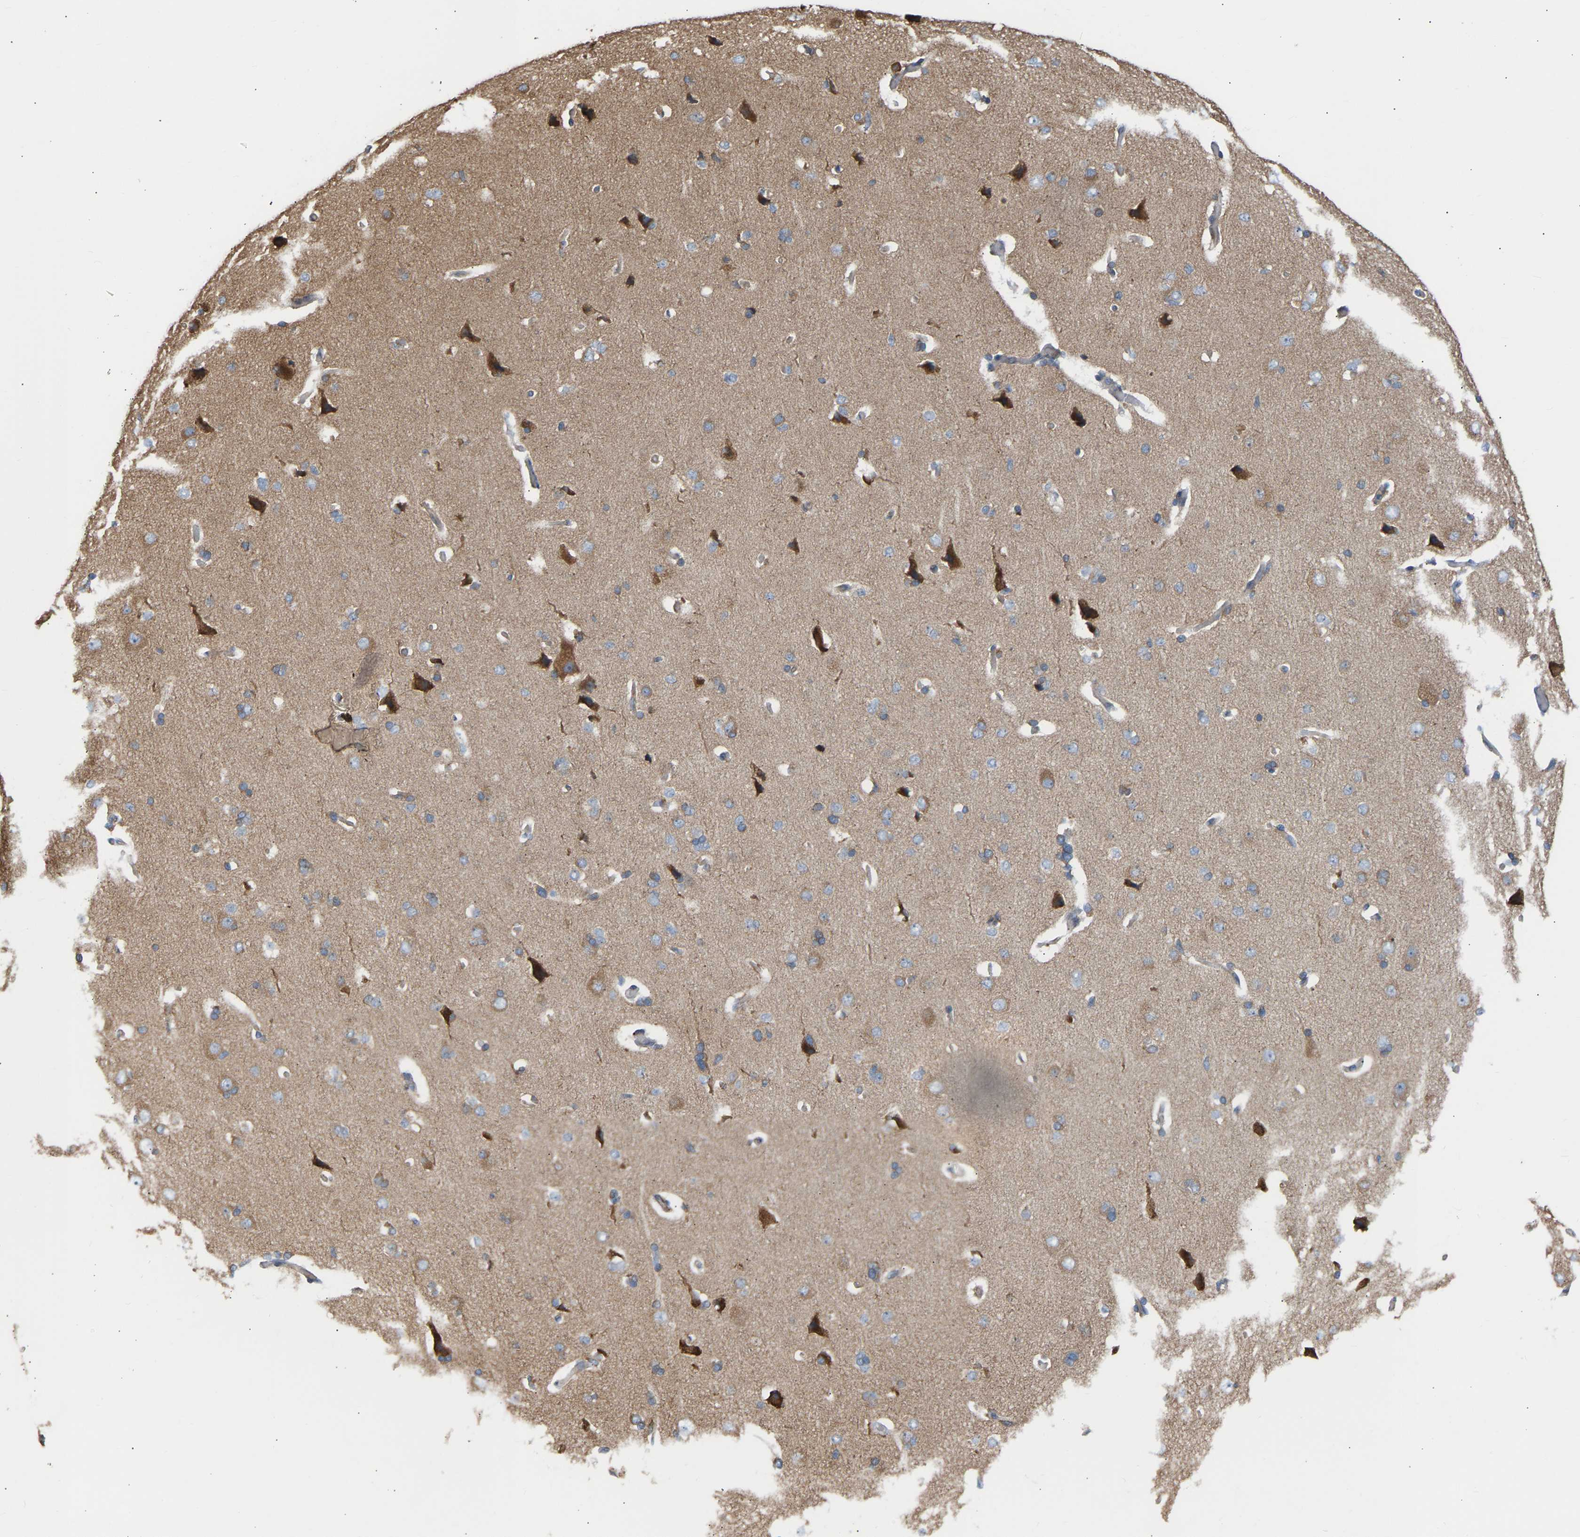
{"staining": {"intensity": "moderate", "quantity": "<25%", "location": "cytoplasmic/membranous"}, "tissue": "cerebral cortex", "cell_type": "Endothelial cells", "image_type": "normal", "snomed": [{"axis": "morphology", "description": "Normal tissue, NOS"}, {"axis": "topography", "description": "Cerebral cortex"}], "caption": "Immunohistochemical staining of benign human cerebral cortex demonstrates <25% levels of moderate cytoplasmic/membranous protein positivity in about <25% of endothelial cells.", "gene": "GCN1", "patient": {"sex": "male", "age": 62}}